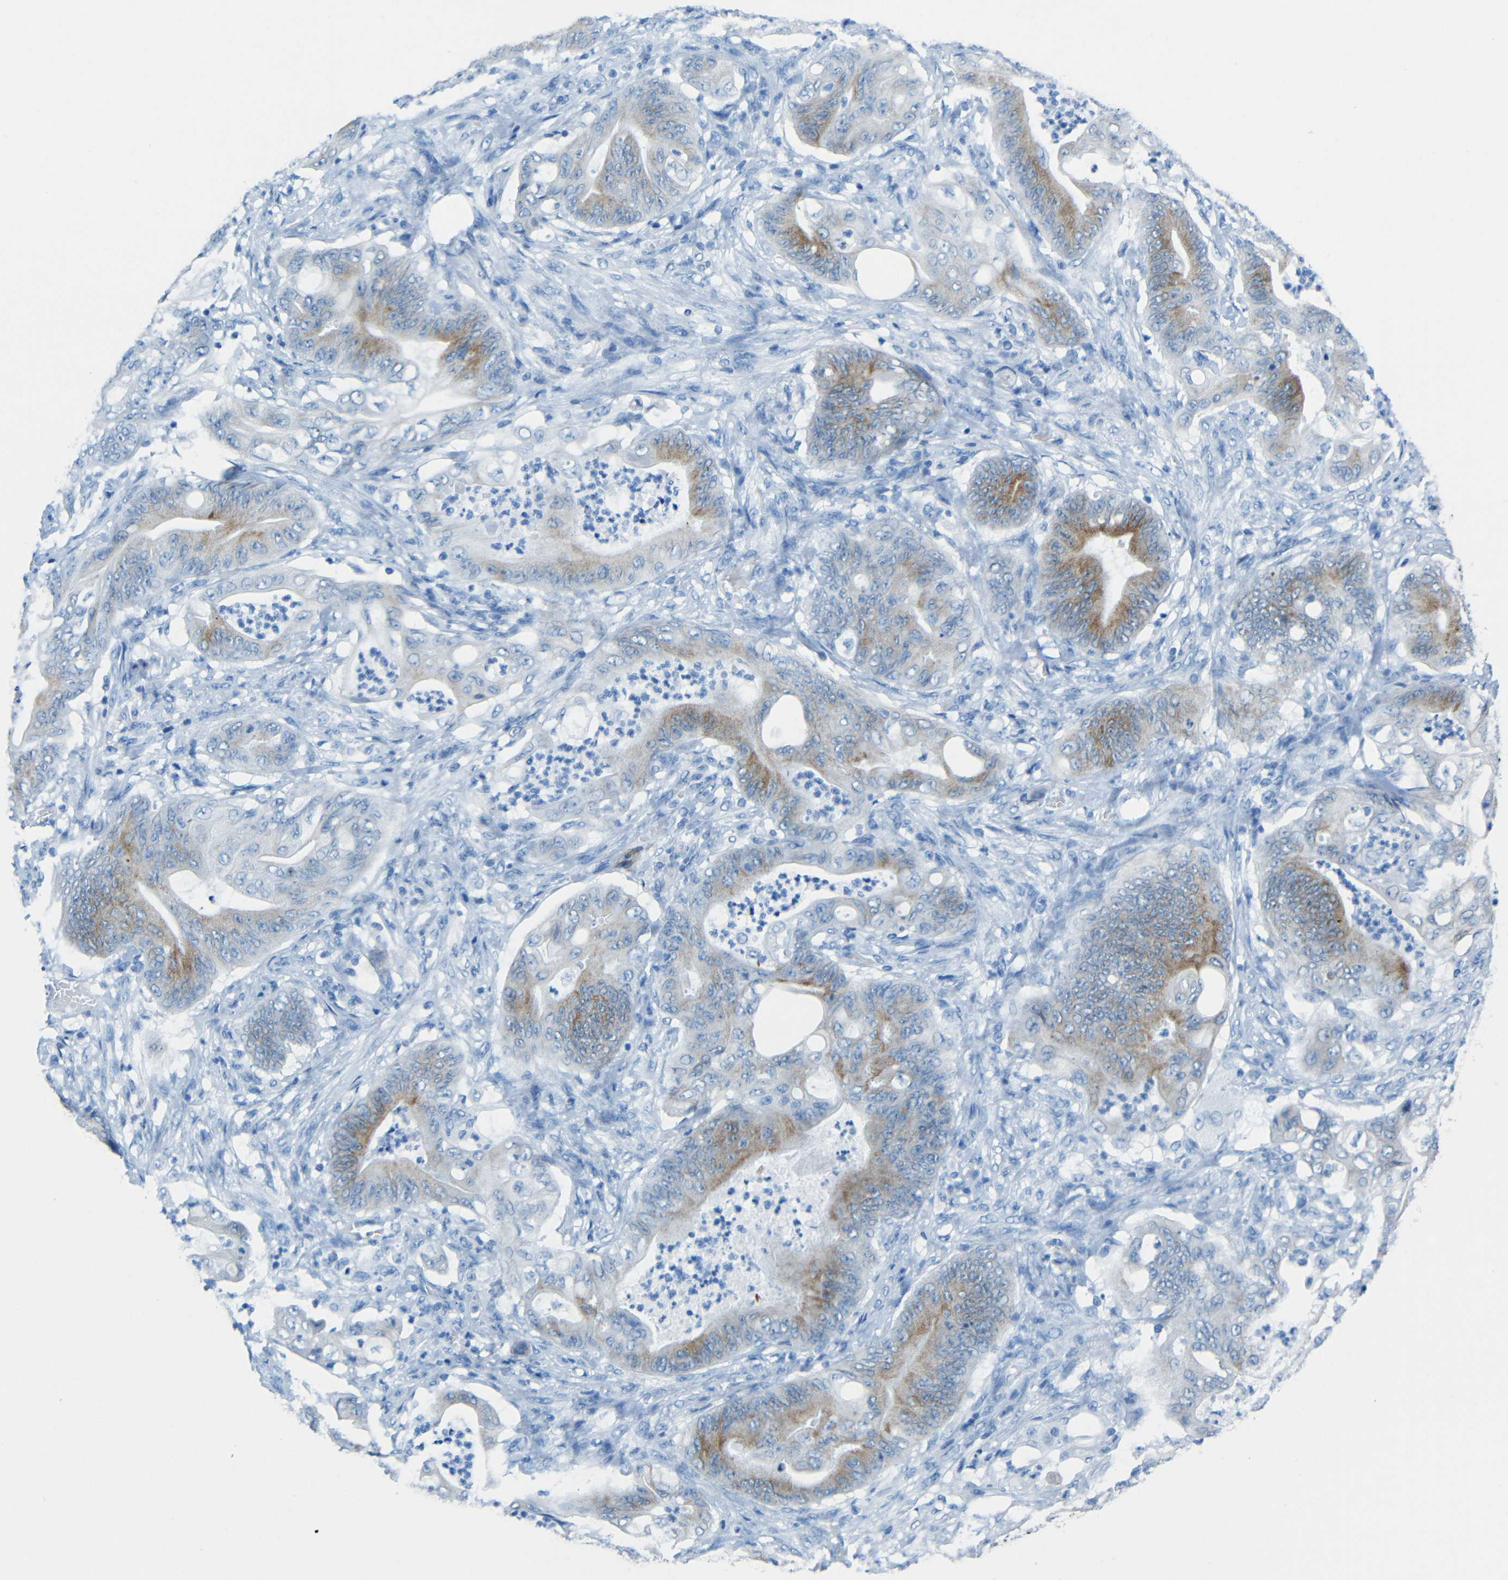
{"staining": {"intensity": "moderate", "quantity": ">75%", "location": "cytoplasmic/membranous"}, "tissue": "stomach cancer", "cell_type": "Tumor cells", "image_type": "cancer", "snomed": [{"axis": "morphology", "description": "Adenocarcinoma, NOS"}, {"axis": "topography", "description": "Stomach"}], "caption": "Human stomach cancer stained with a brown dye displays moderate cytoplasmic/membranous positive positivity in approximately >75% of tumor cells.", "gene": "TUBB4B", "patient": {"sex": "female", "age": 73}}